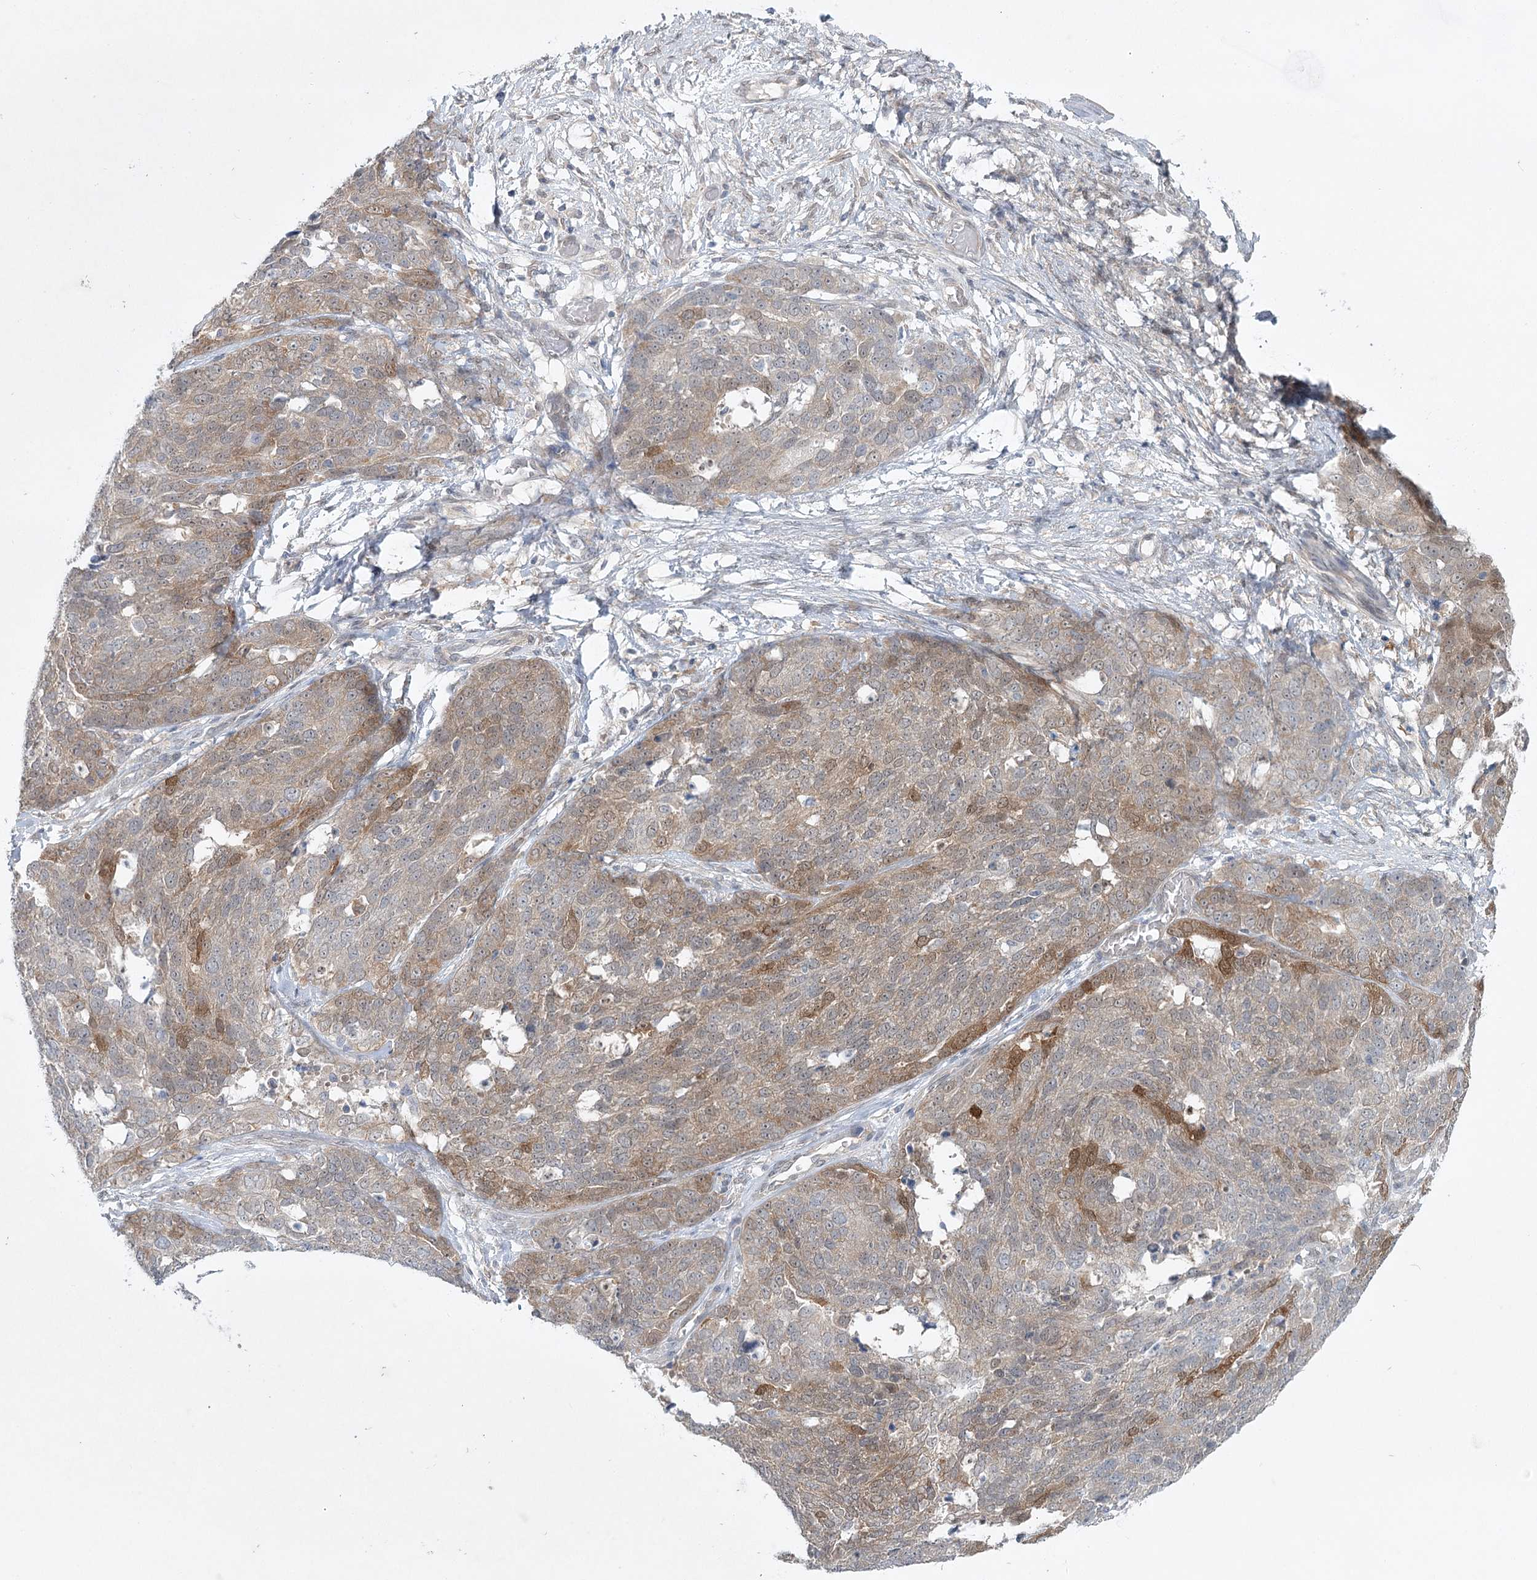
{"staining": {"intensity": "moderate", "quantity": "<25%", "location": "cytoplasmic/membranous"}, "tissue": "ovarian cancer", "cell_type": "Tumor cells", "image_type": "cancer", "snomed": [{"axis": "morphology", "description": "Cystadenocarcinoma, serous, NOS"}, {"axis": "topography", "description": "Ovary"}], "caption": "A brown stain shows moderate cytoplasmic/membranous positivity of a protein in human serous cystadenocarcinoma (ovarian) tumor cells.", "gene": "AAMDC", "patient": {"sex": "female", "age": 44}}